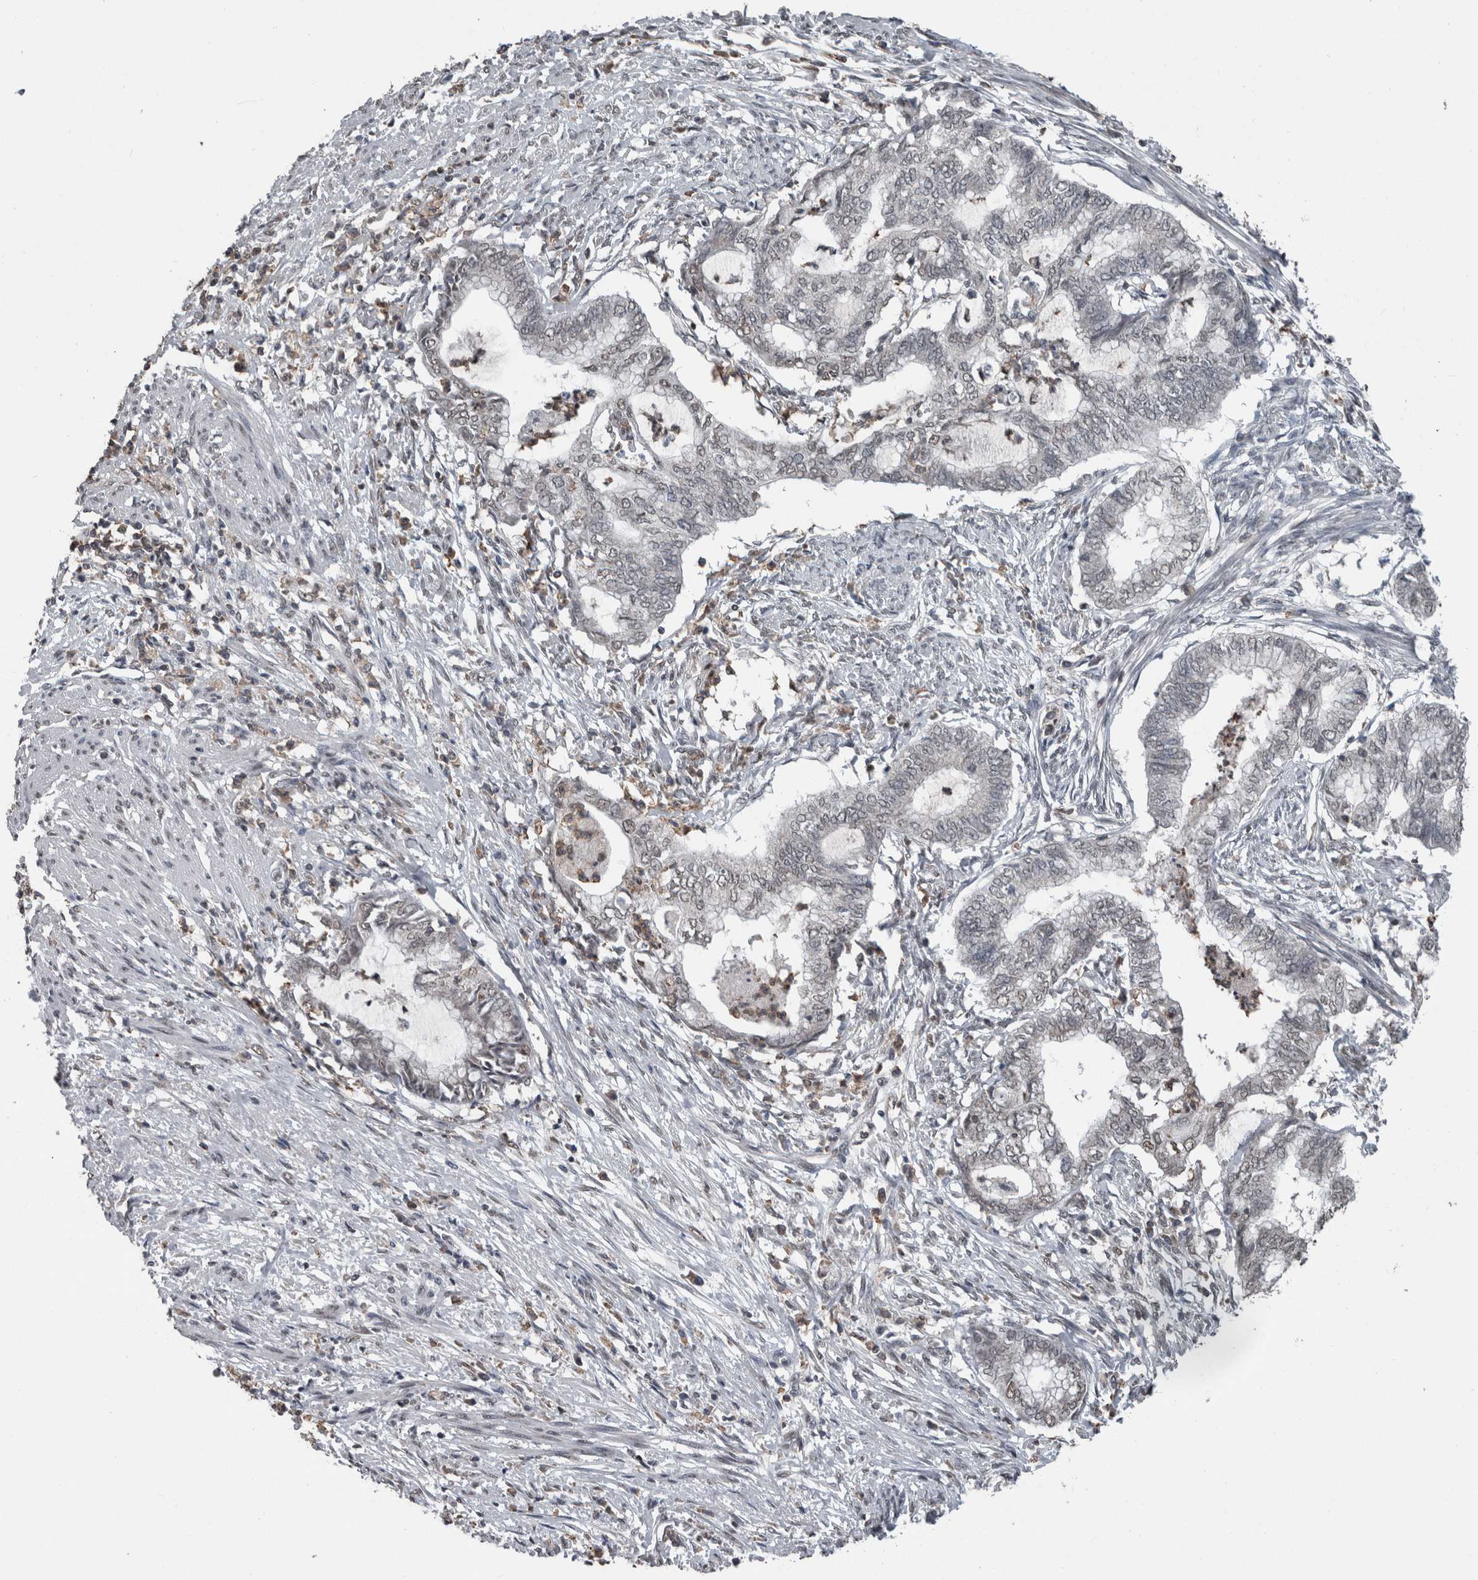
{"staining": {"intensity": "negative", "quantity": "none", "location": "none"}, "tissue": "endometrial cancer", "cell_type": "Tumor cells", "image_type": "cancer", "snomed": [{"axis": "morphology", "description": "Necrosis, NOS"}, {"axis": "morphology", "description": "Adenocarcinoma, NOS"}, {"axis": "topography", "description": "Endometrium"}], "caption": "A micrograph of human endometrial cancer is negative for staining in tumor cells.", "gene": "MAFF", "patient": {"sex": "female", "age": 79}}